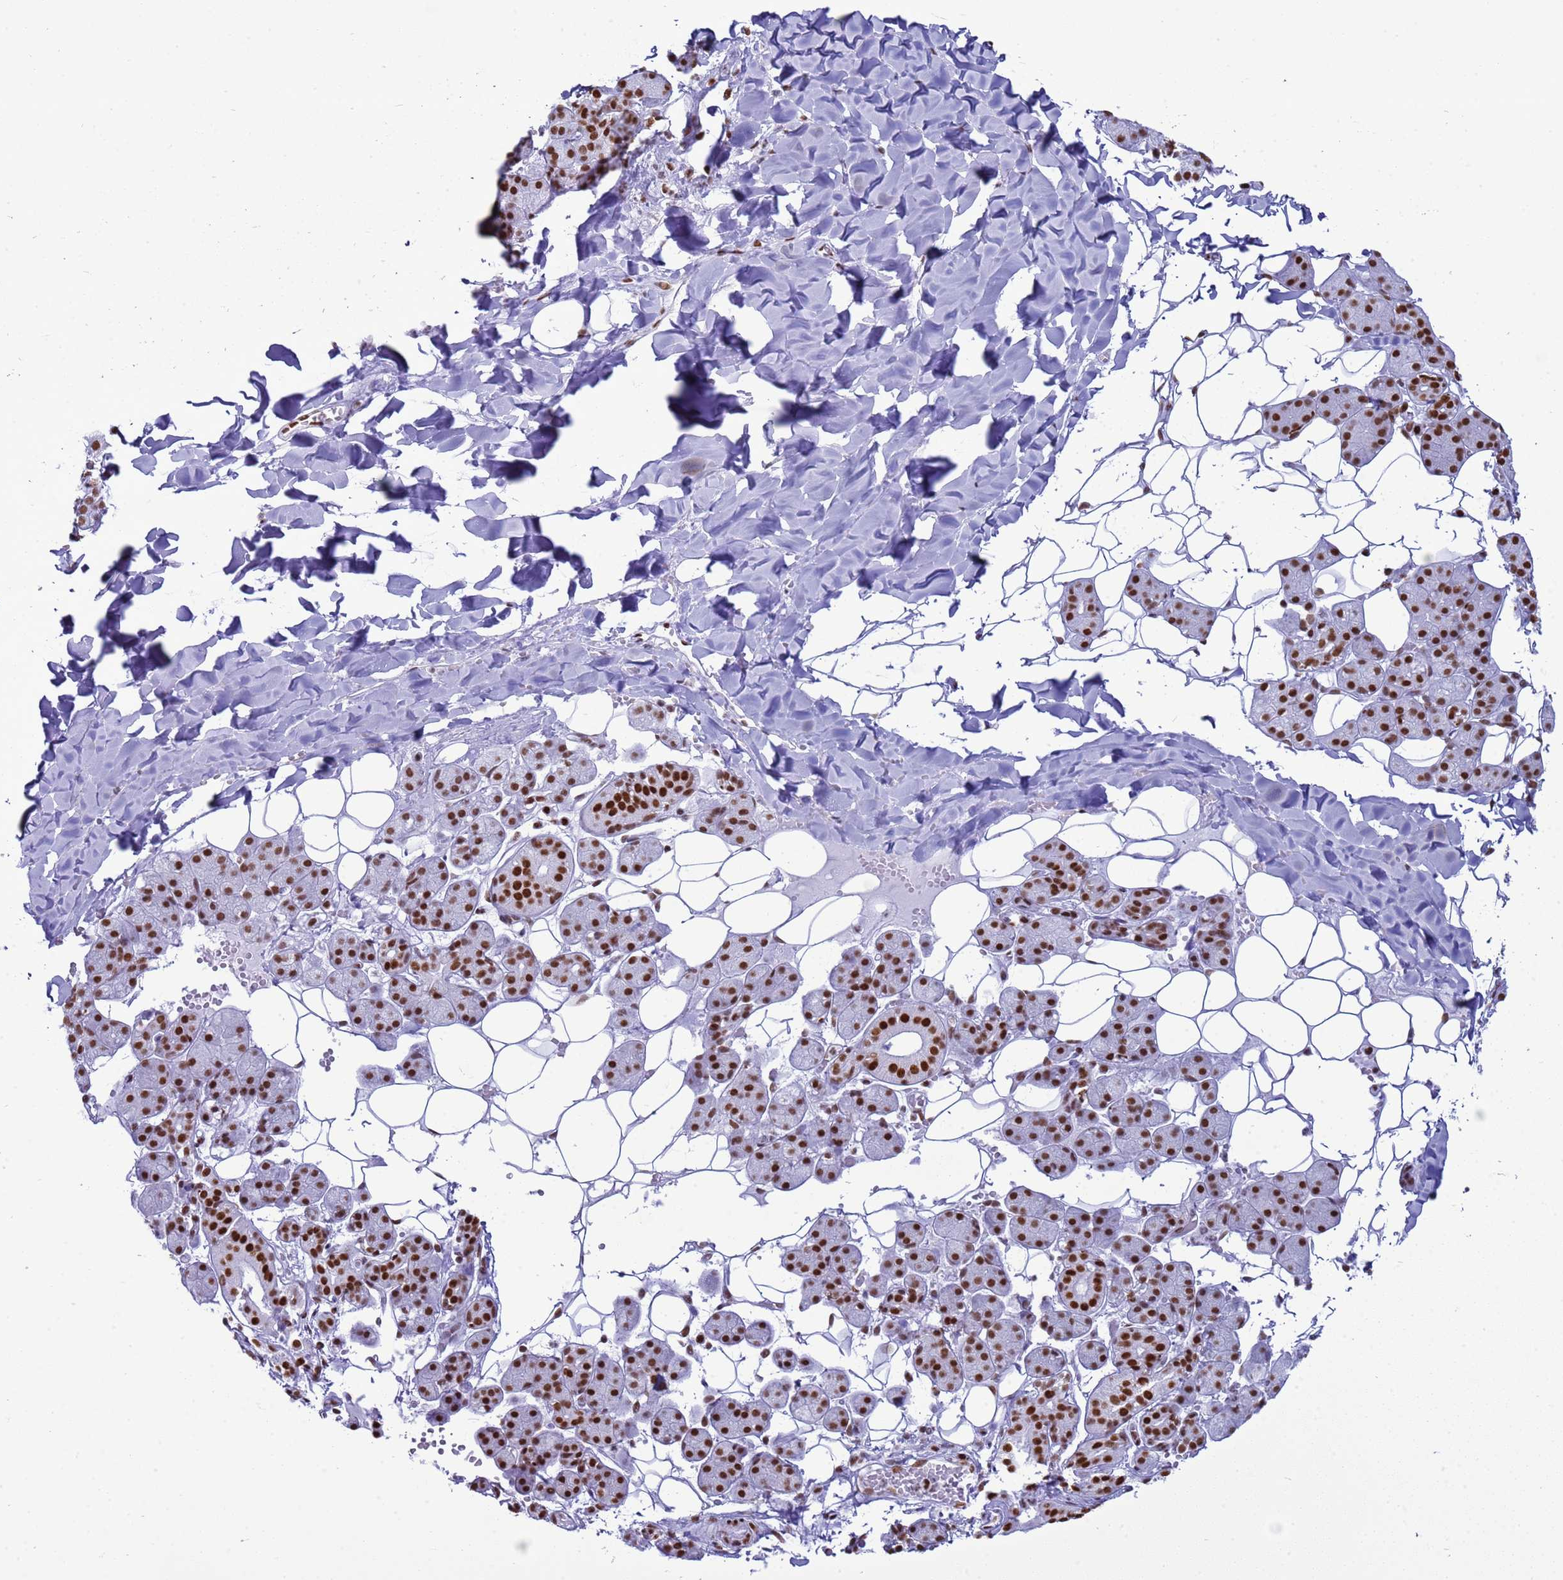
{"staining": {"intensity": "moderate", "quantity": ">75%", "location": "nuclear"}, "tissue": "salivary gland", "cell_type": "Glandular cells", "image_type": "normal", "snomed": [{"axis": "morphology", "description": "Normal tissue, NOS"}, {"axis": "topography", "description": "Salivary gland"}], "caption": "DAB (3,3'-diaminobenzidine) immunohistochemical staining of unremarkable human salivary gland demonstrates moderate nuclear protein positivity in approximately >75% of glandular cells.", "gene": "RALY", "patient": {"sex": "female", "age": 33}}